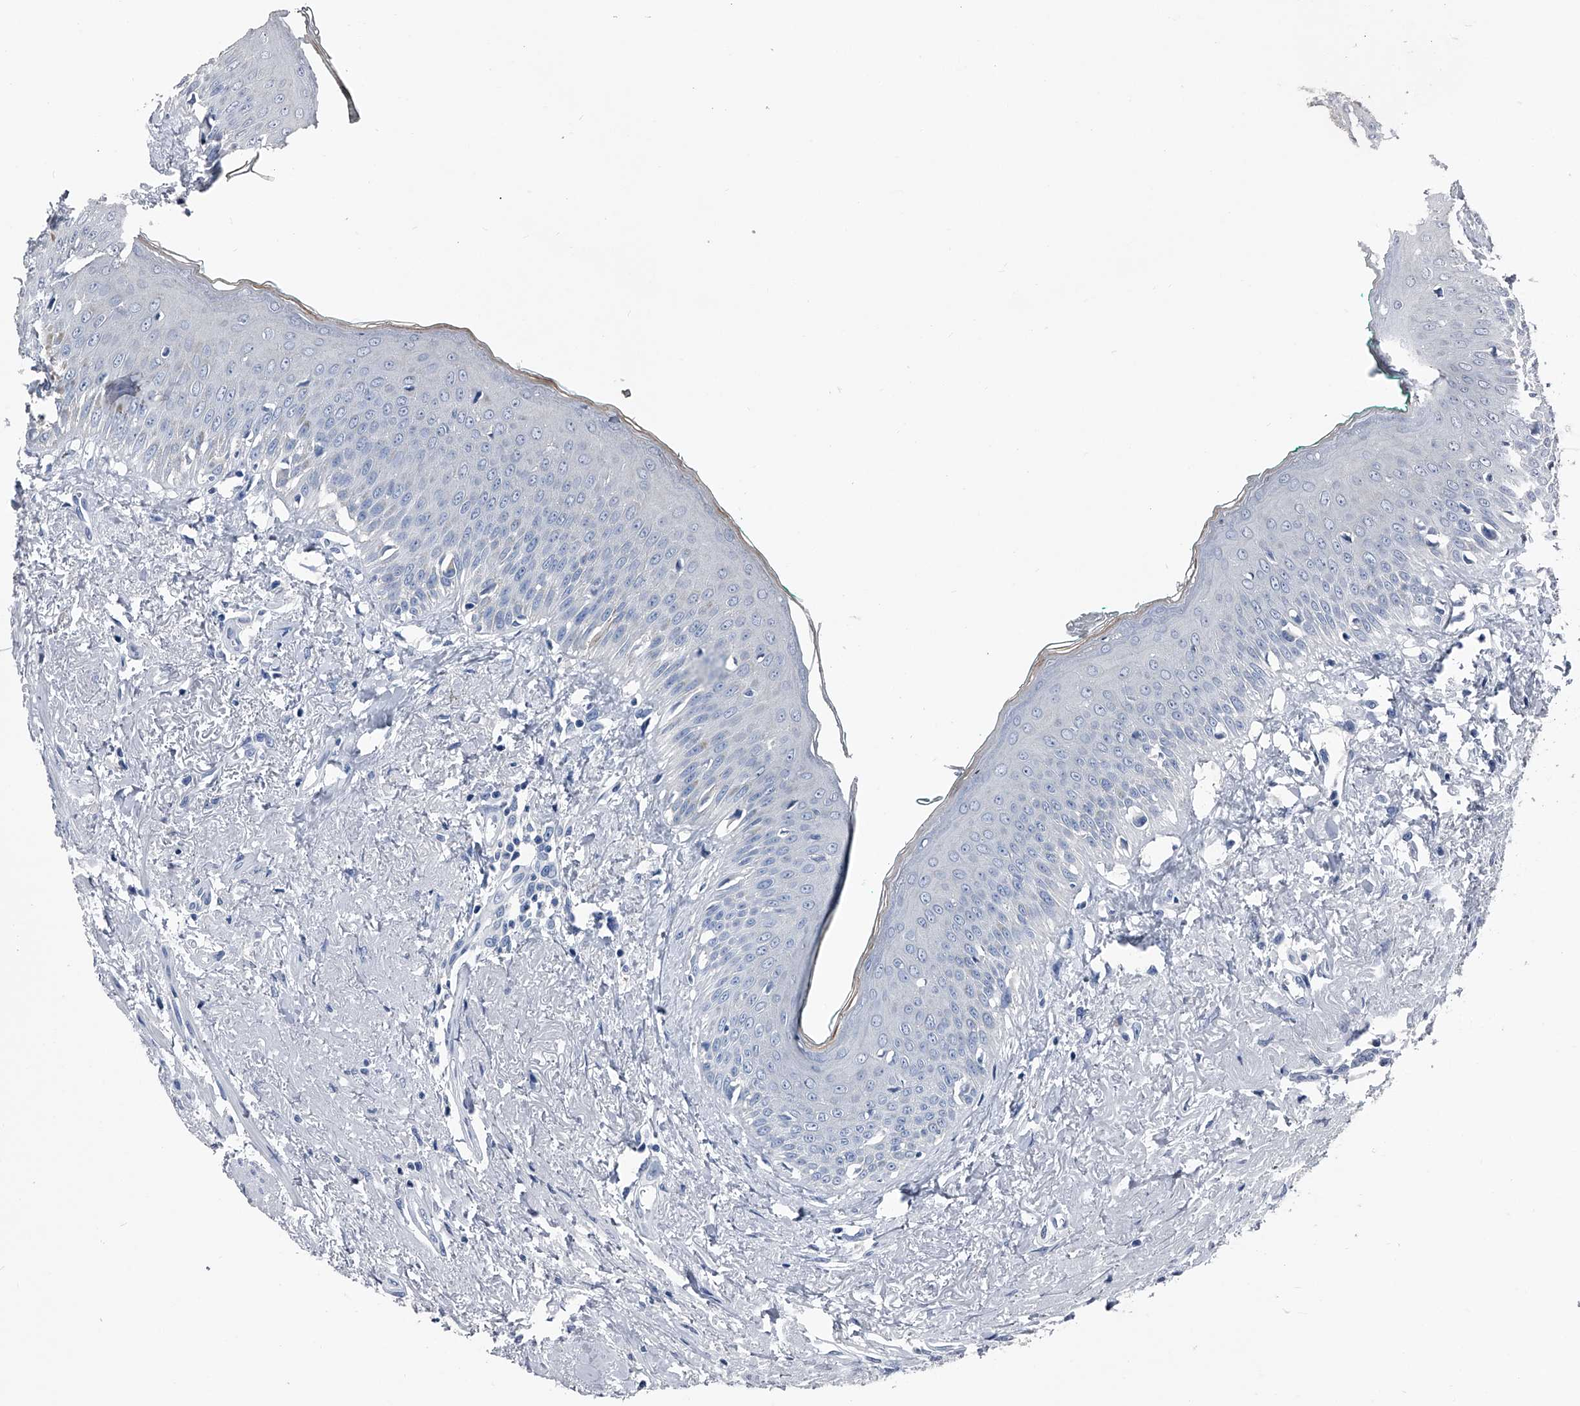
{"staining": {"intensity": "negative", "quantity": "none", "location": "none"}, "tissue": "oral mucosa", "cell_type": "Squamous epithelial cells", "image_type": "normal", "snomed": [{"axis": "morphology", "description": "Normal tissue, NOS"}, {"axis": "topography", "description": "Oral tissue"}], "caption": "IHC histopathology image of unremarkable oral mucosa stained for a protein (brown), which displays no expression in squamous epithelial cells.", "gene": "KIF13A", "patient": {"sex": "female", "age": 70}}